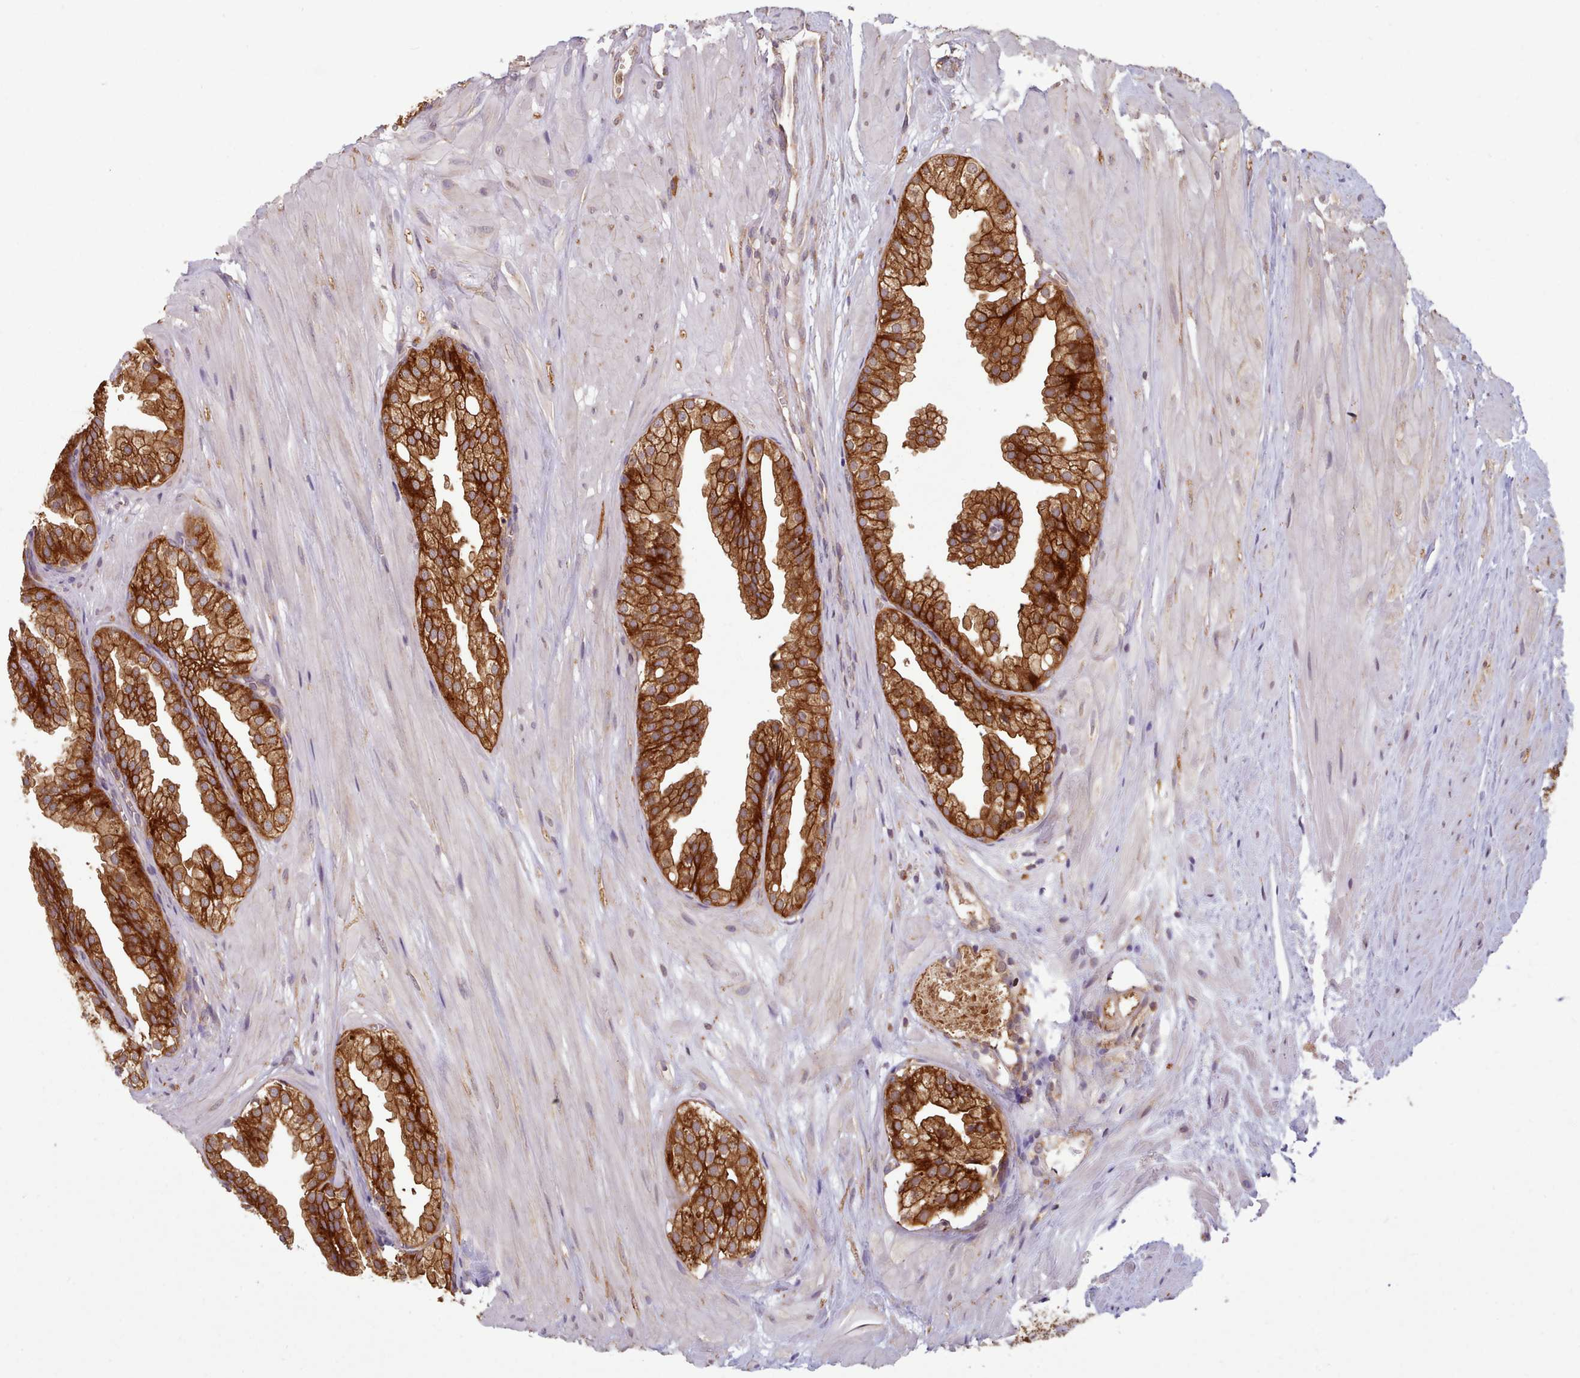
{"staining": {"intensity": "strong", "quantity": ">75%", "location": "cytoplasmic/membranous"}, "tissue": "prostate", "cell_type": "Glandular cells", "image_type": "normal", "snomed": [{"axis": "morphology", "description": "Normal tissue, NOS"}, {"axis": "topography", "description": "Prostate"}, {"axis": "topography", "description": "Peripheral nerve tissue"}], "caption": "About >75% of glandular cells in benign human prostate reveal strong cytoplasmic/membranous protein positivity as visualized by brown immunohistochemical staining.", "gene": "CRYBG1", "patient": {"sex": "male", "age": 55}}